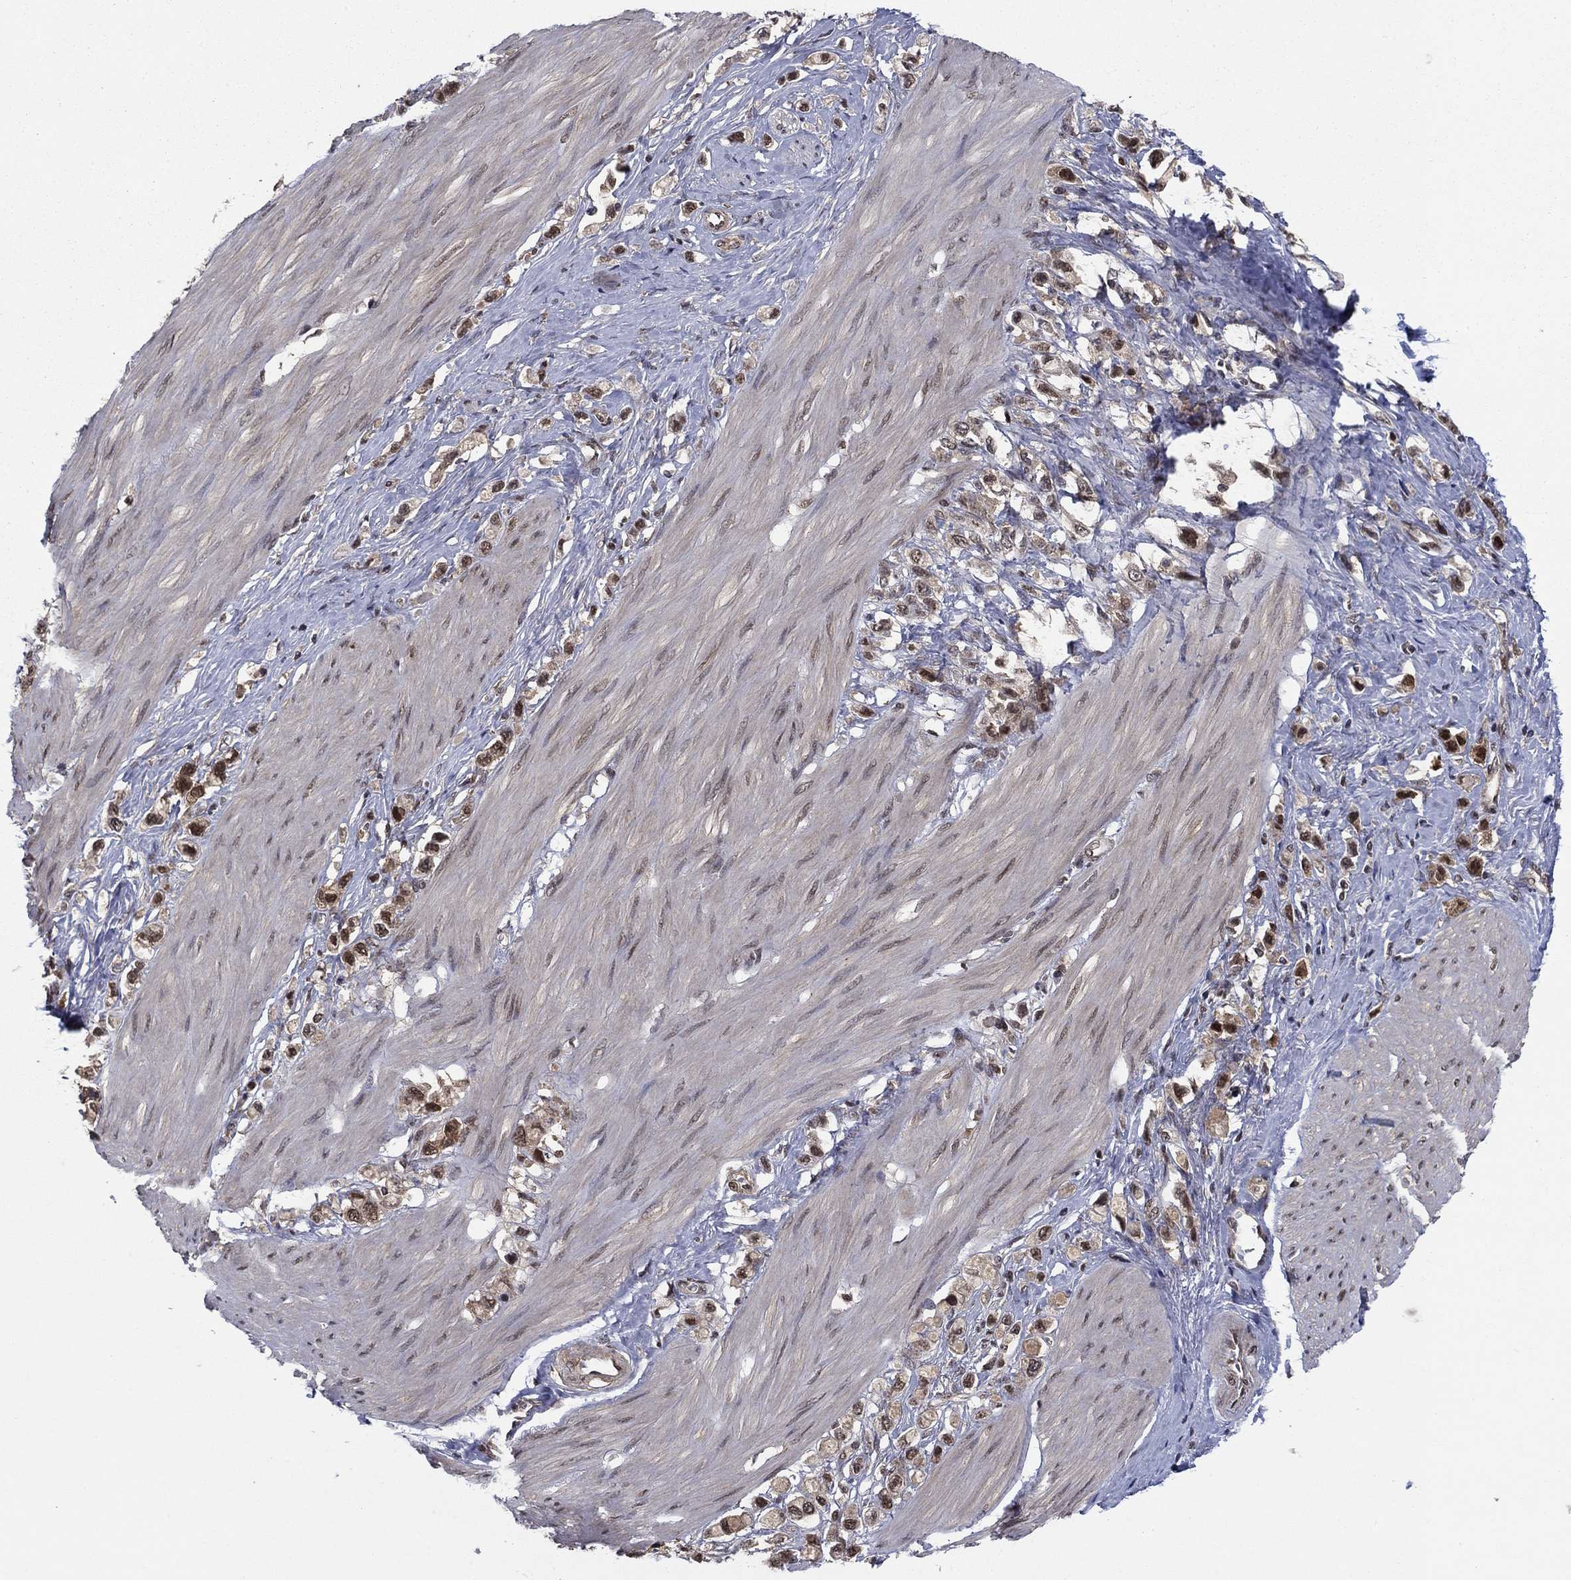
{"staining": {"intensity": "strong", "quantity": "<25%", "location": "cytoplasmic/membranous,nuclear"}, "tissue": "stomach cancer", "cell_type": "Tumor cells", "image_type": "cancer", "snomed": [{"axis": "morphology", "description": "Normal tissue, NOS"}, {"axis": "morphology", "description": "Adenocarcinoma, NOS"}, {"axis": "morphology", "description": "Adenocarcinoma, High grade"}, {"axis": "topography", "description": "Stomach, upper"}, {"axis": "topography", "description": "Stomach"}], "caption": "Protein expression by IHC shows strong cytoplasmic/membranous and nuclear expression in about <25% of tumor cells in stomach high-grade adenocarcinoma.", "gene": "FKBP4", "patient": {"sex": "female", "age": 65}}